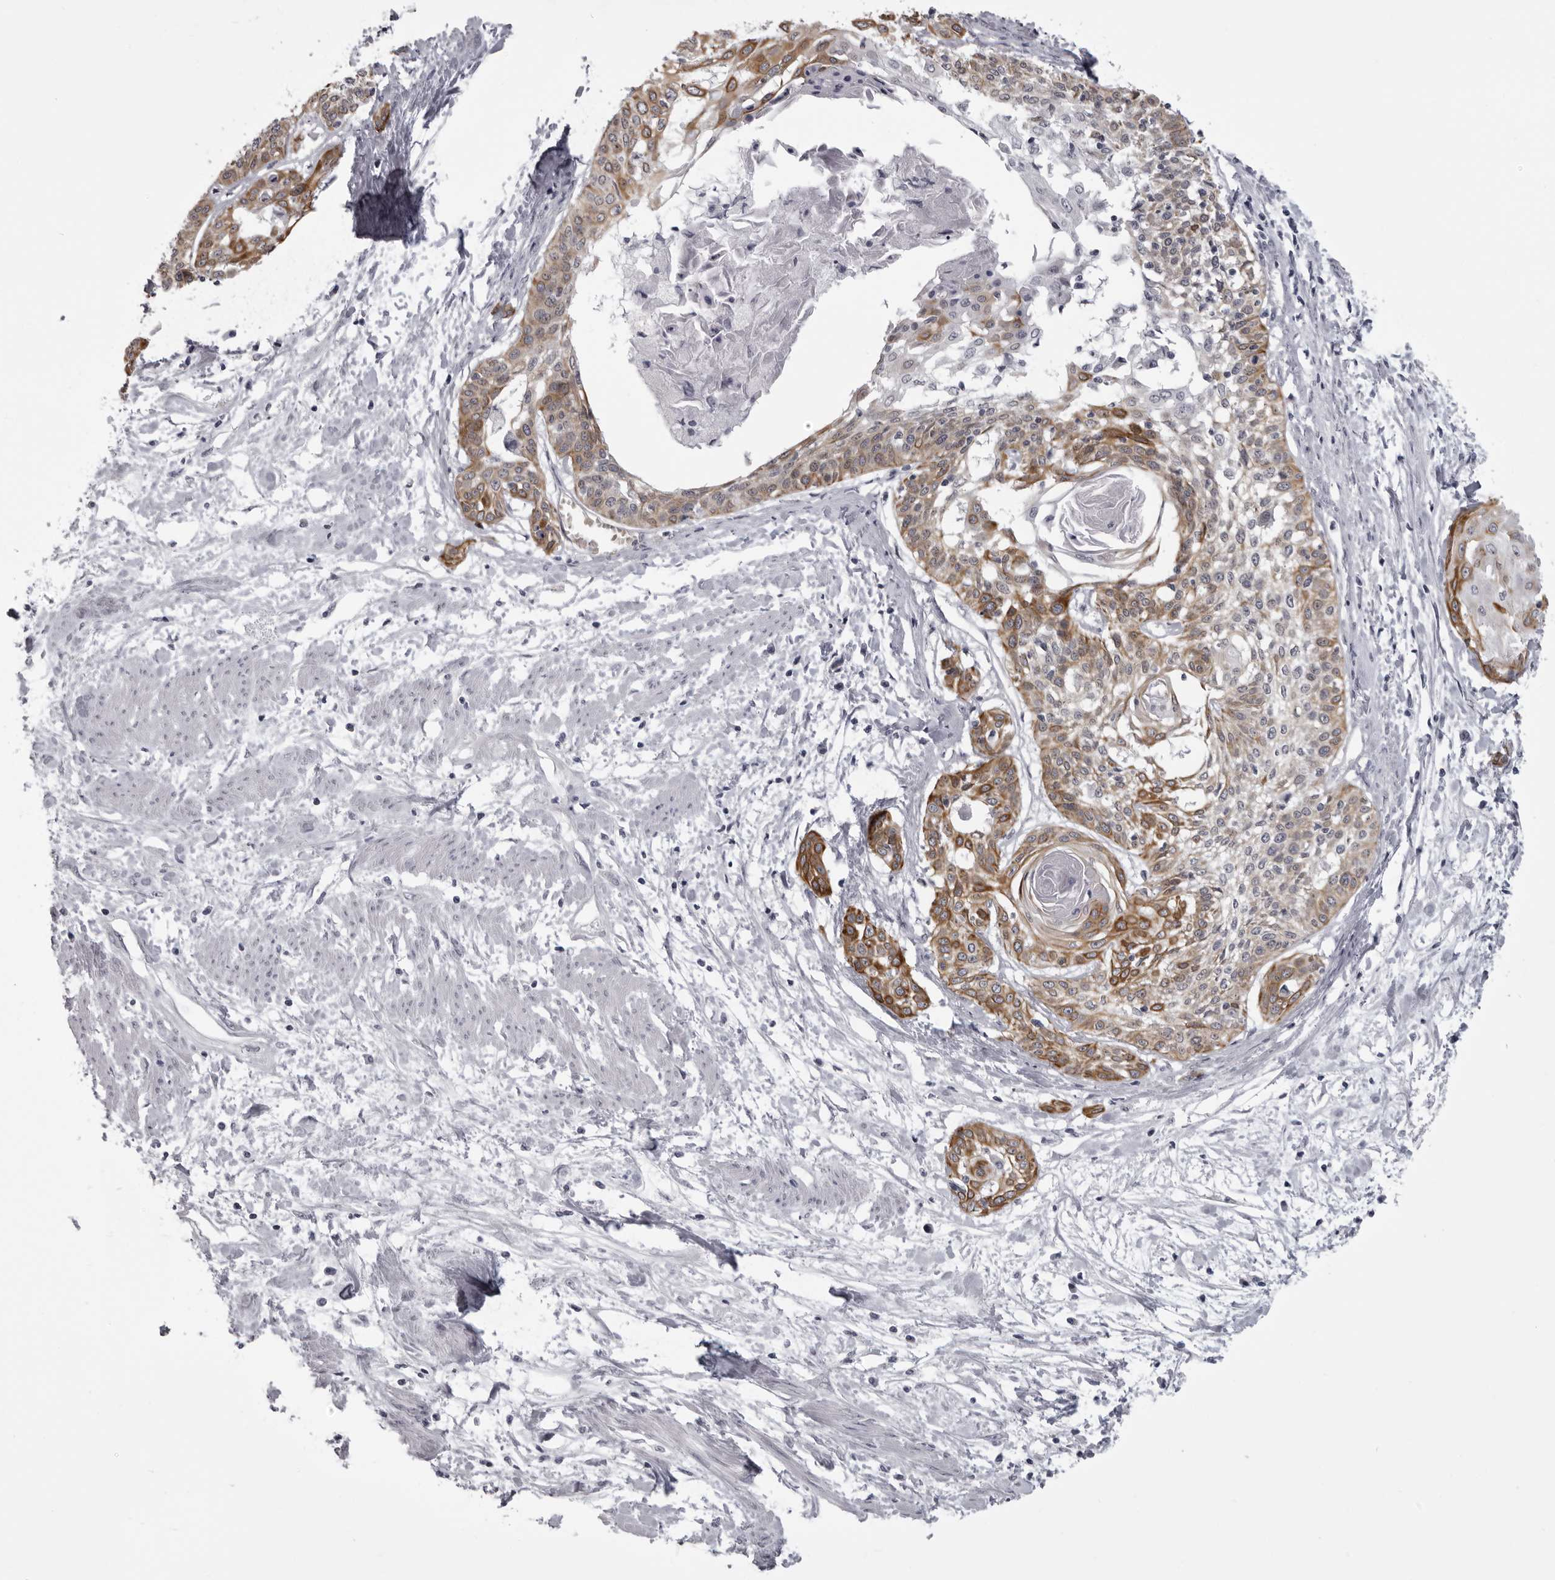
{"staining": {"intensity": "moderate", "quantity": ">75%", "location": "cytoplasmic/membranous"}, "tissue": "cervical cancer", "cell_type": "Tumor cells", "image_type": "cancer", "snomed": [{"axis": "morphology", "description": "Squamous cell carcinoma, NOS"}, {"axis": "topography", "description": "Cervix"}], "caption": "High-magnification brightfield microscopy of cervical squamous cell carcinoma stained with DAB (brown) and counterstained with hematoxylin (blue). tumor cells exhibit moderate cytoplasmic/membranous staining is present in approximately>75% of cells.", "gene": "EPHA10", "patient": {"sex": "female", "age": 57}}